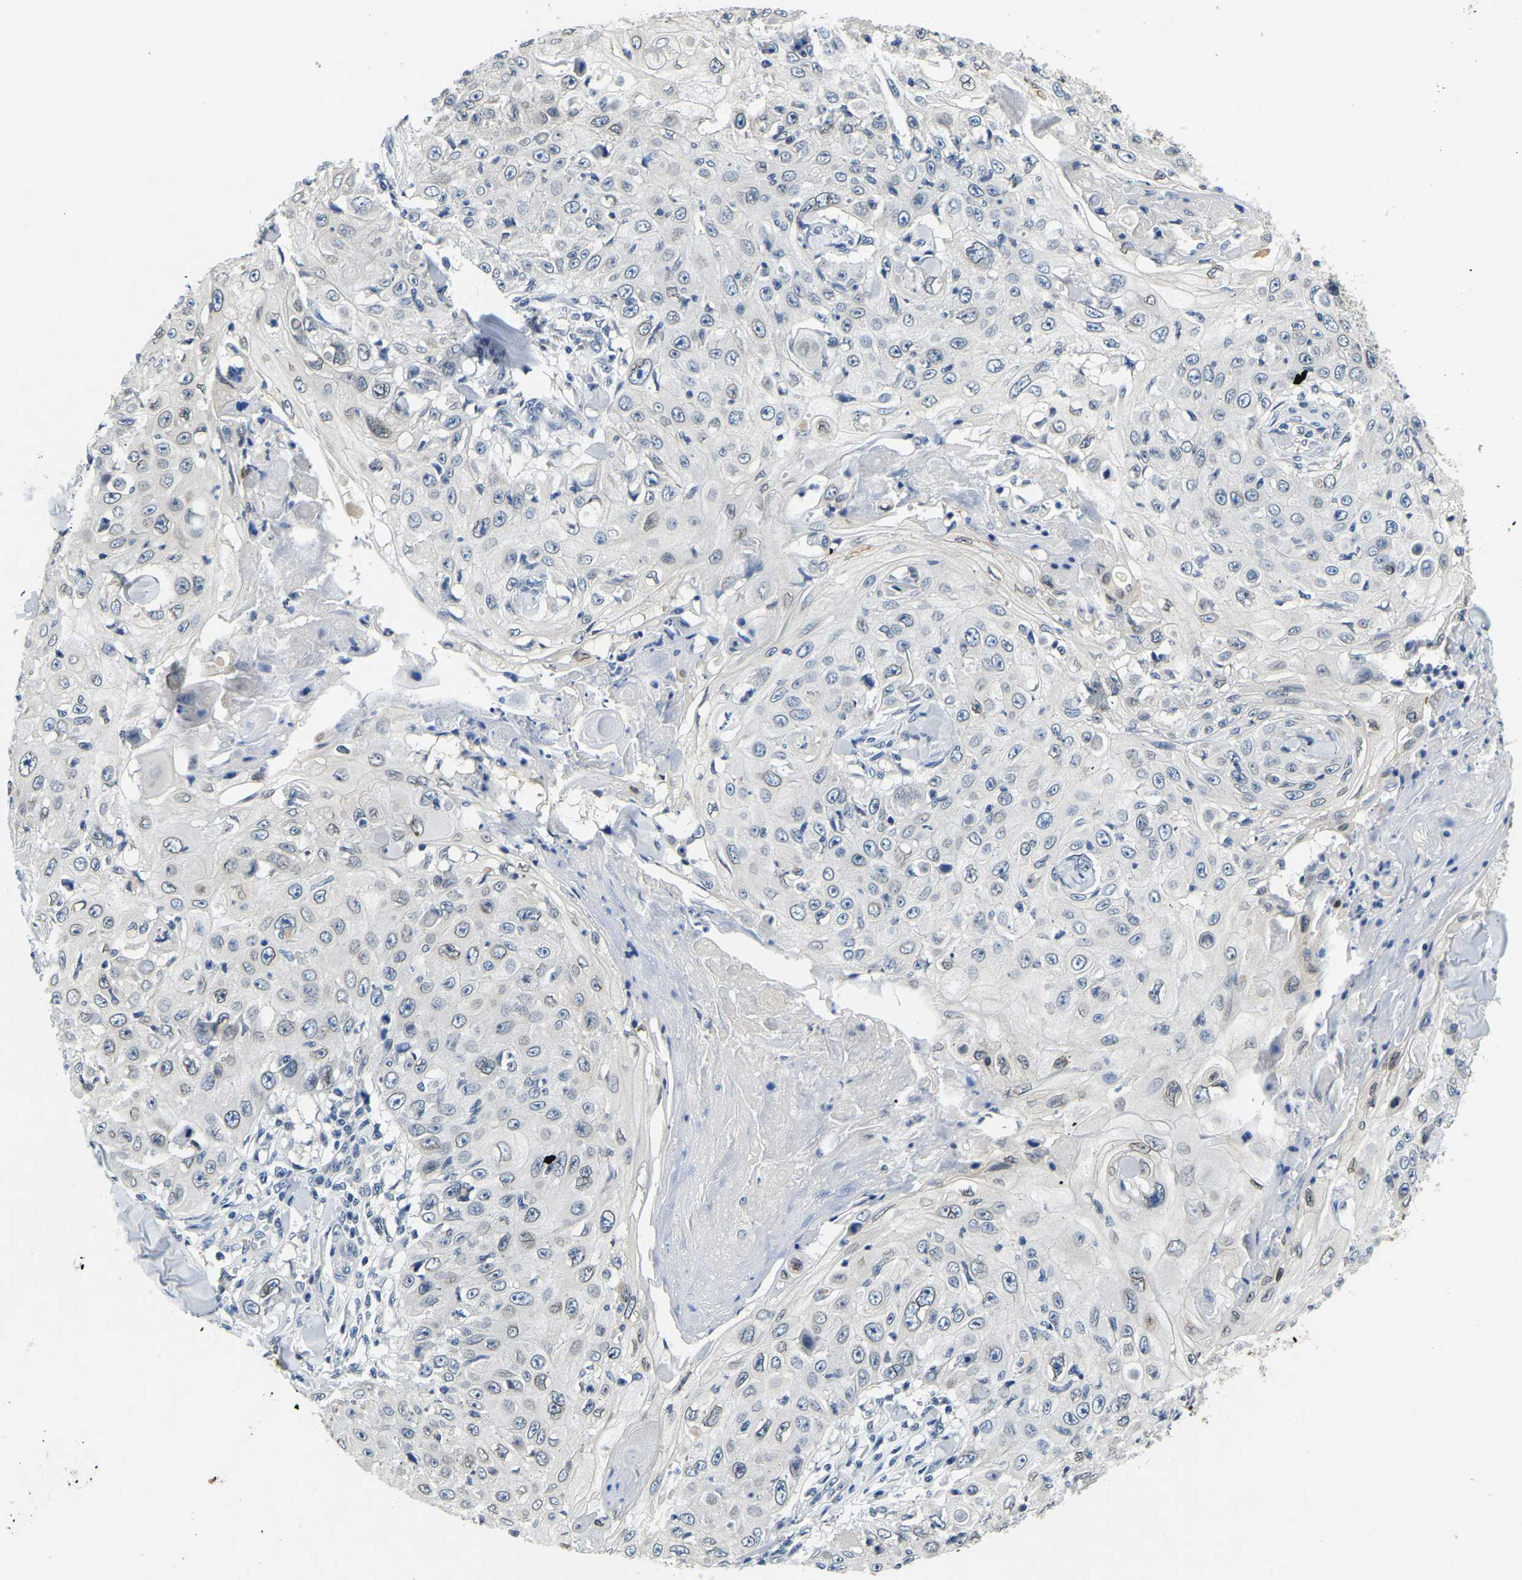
{"staining": {"intensity": "negative", "quantity": "none", "location": "none"}, "tissue": "skin cancer", "cell_type": "Tumor cells", "image_type": "cancer", "snomed": [{"axis": "morphology", "description": "Squamous cell carcinoma, NOS"}, {"axis": "topography", "description": "Skin"}], "caption": "Immunohistochemistry of human skin cancer (squamous cell carcinoma) displays no expression in tumor cells.", "gene": "RANBP2", "patient": {"sex": "male", "age": 86}}